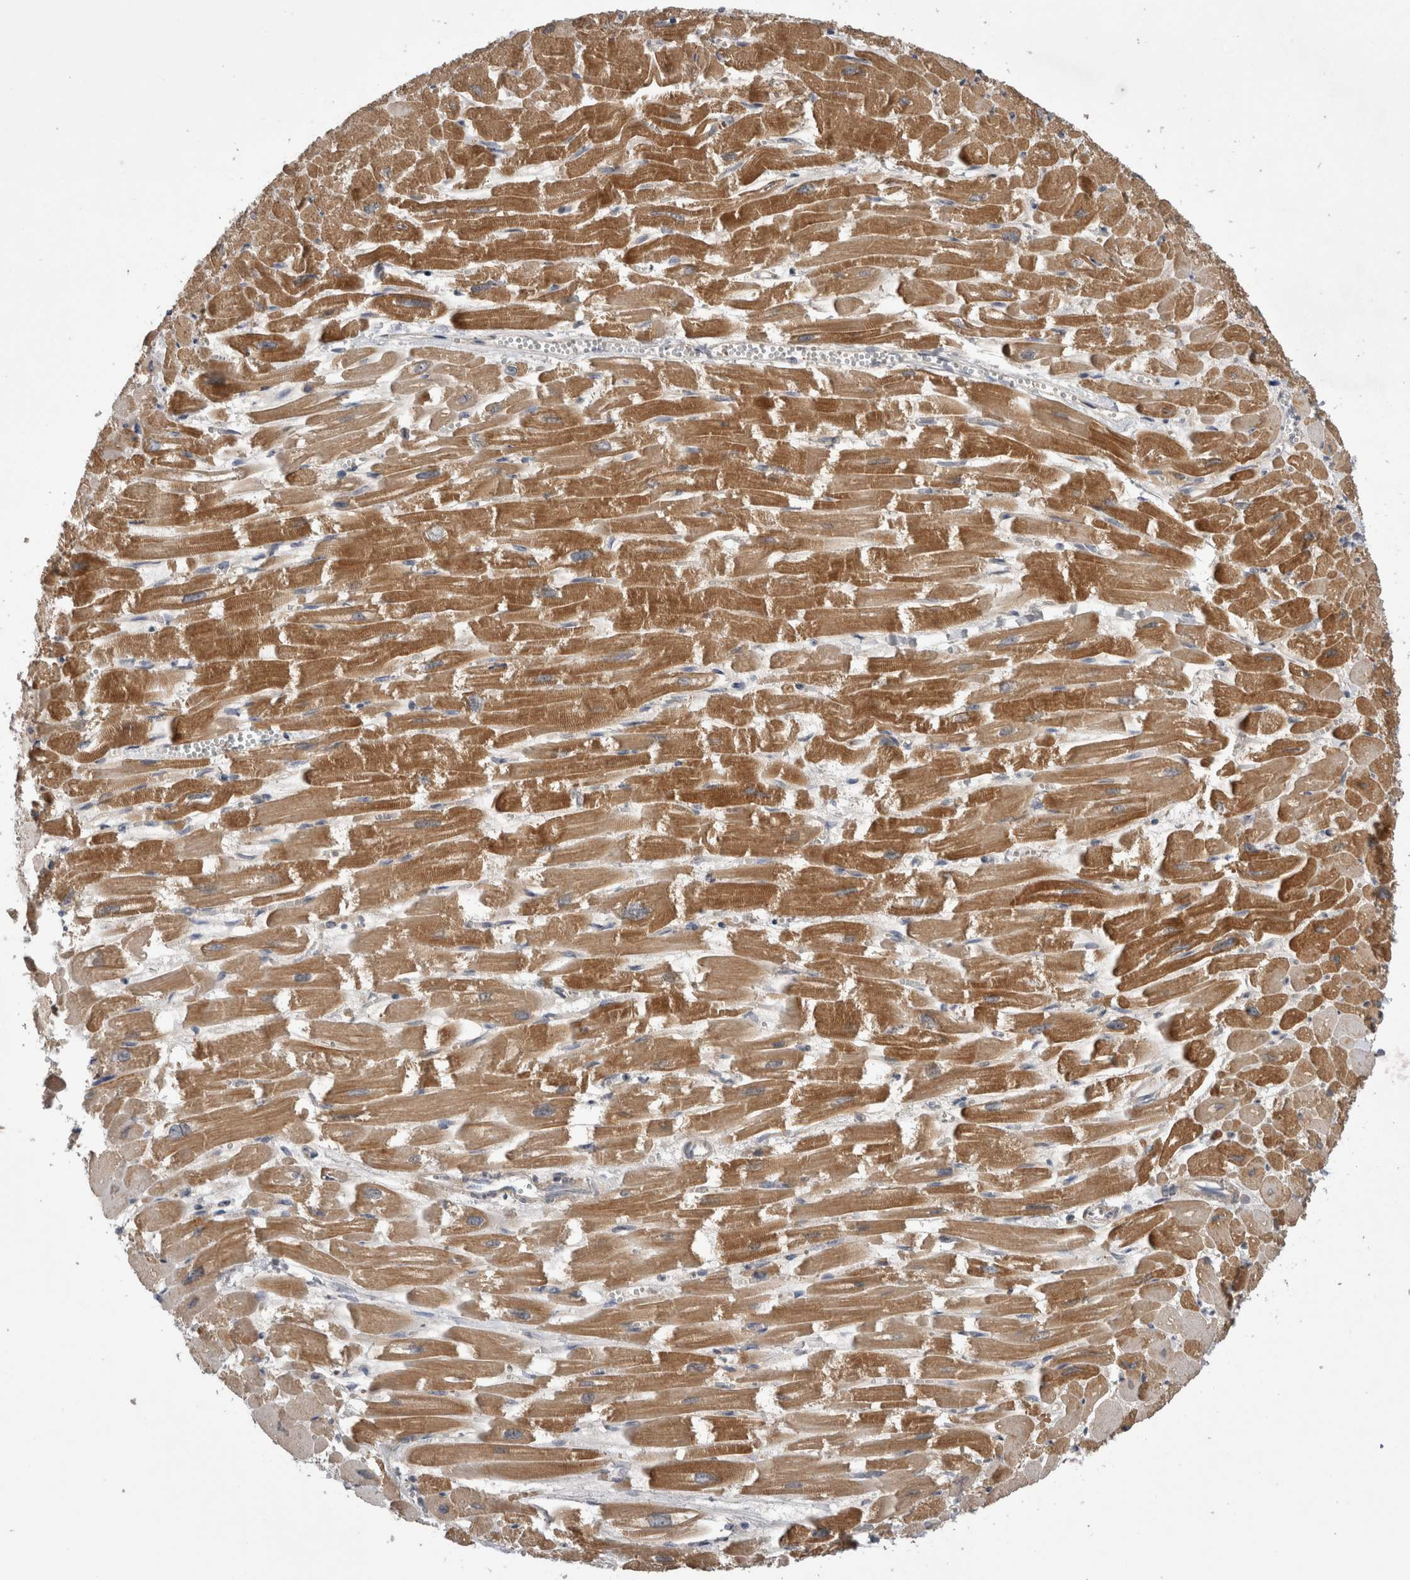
{"staining": {"intensity": "moderate", "quantity": ">75%", "location": "cytoplasmic/membranous"}, "tissue": "heart muscle", "cell_type": "Cardiomyocytes", "image_type": "normal", "snomed": [{"axis": "morphology", "description": "Normal tissue, NOS"}, {"axis": "topography", "description": "Heart"}], "caption": "IHC histopathology image of unremarkable human heart muscle stained for a protein (brown), which exhibits medium levels of moderate cytoplasmic/membranous positivity in approximately >75% of cardiomyocytes.", "gene": "ARHGAP29", "patient": {"sex": "male", "age": 54}}